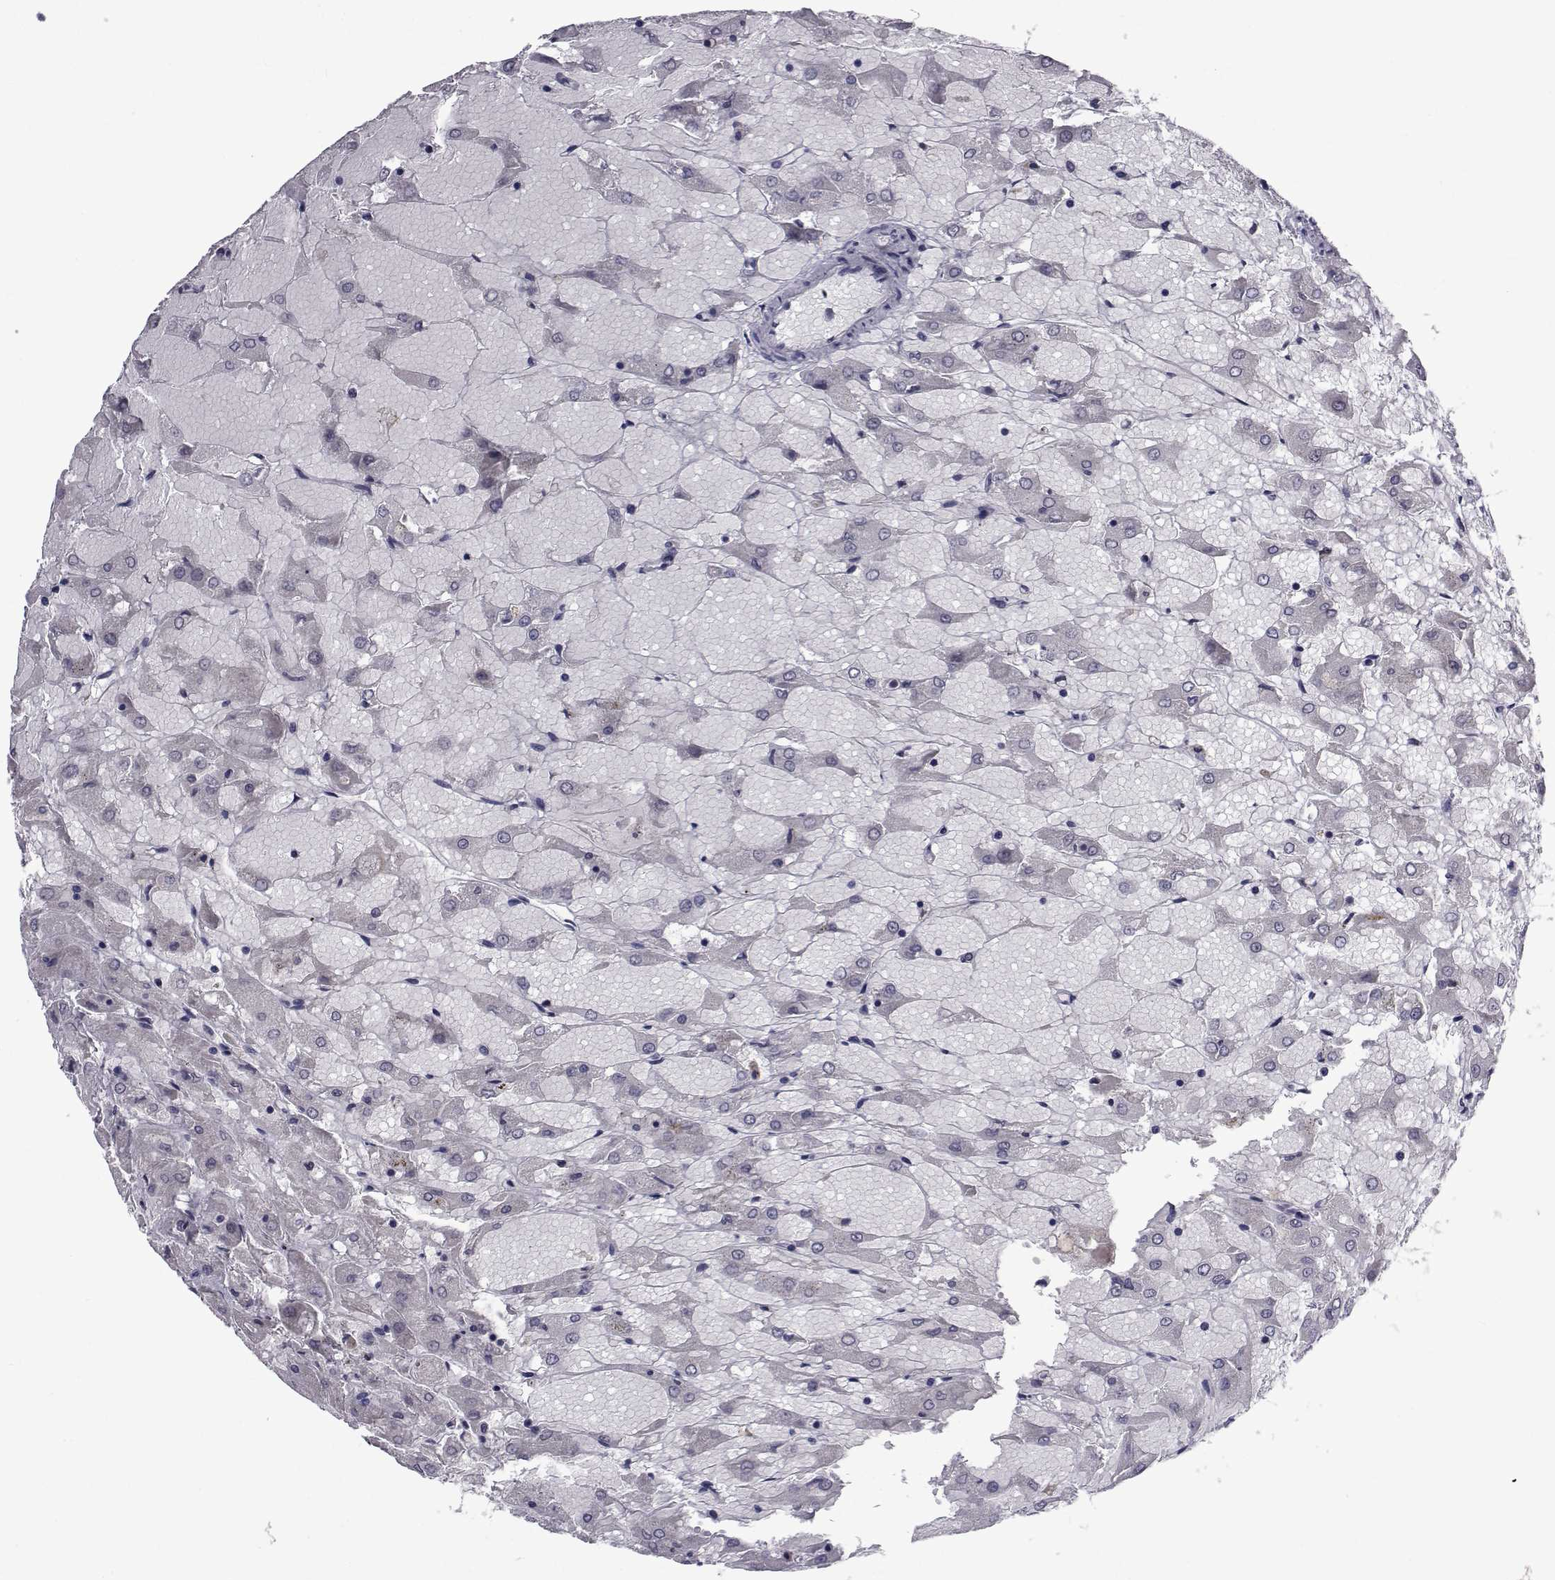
{"staining": {"intensity": "negative", "quantity": "none", "location": "none"}, "tissue": "renal cancer", "cell_type": "Tumor cells", "image_type": "cancer", "snomed": [{"axis": "morphology", "description": "Adenocarcinoma, NOS"}, {"axis": "topography", "description": "Kidney"}], "caption": "A high-resolution photomicrograph shows immunohistochemistry (IHC) staining of renal cancer, which shows no significant staining in tumor cells.", "gene": "PAX2", "patient": {"sex": "male", "age": 72}}